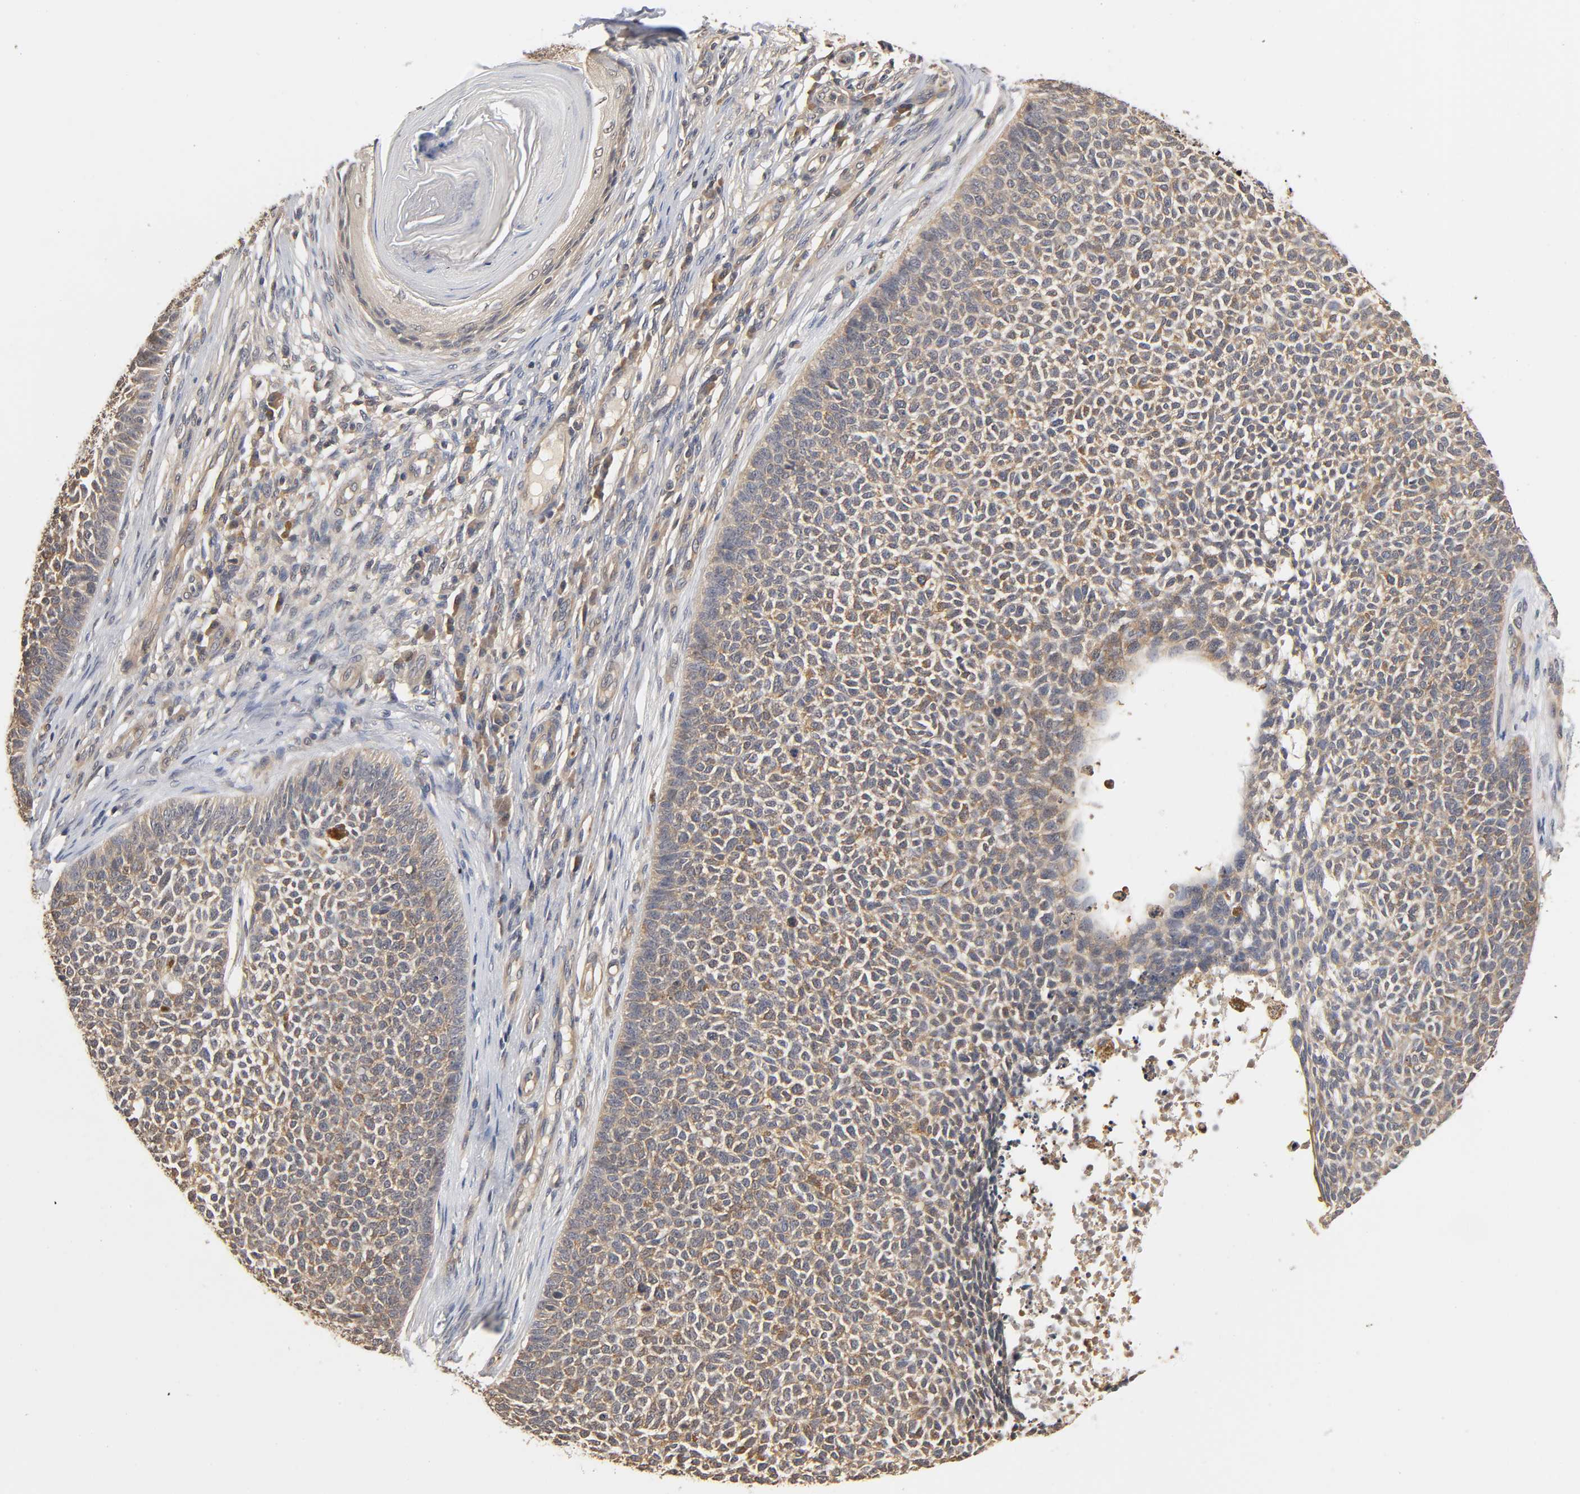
{"staining": {"intensity": "weak", "quantity": ">75%", "location": "cytoplasmic/membranous"}, "tissue": "skin cancer", "cell_type": "Tumor cells", "image_type": "cancer", "snomed": [{"axis": "morphology", "description": "Basal cell carcinoma"}, {"axis": "topography", "description": "Skin"}], "caption": "Approximately >75% of tumor cells in human skin cancer show weak cytoplasmic/membranous protein positivity as visualized by brown immunohistochemical staining.", "gene": "PDE5A", "patient": {"sex": "female", "age": 84}}